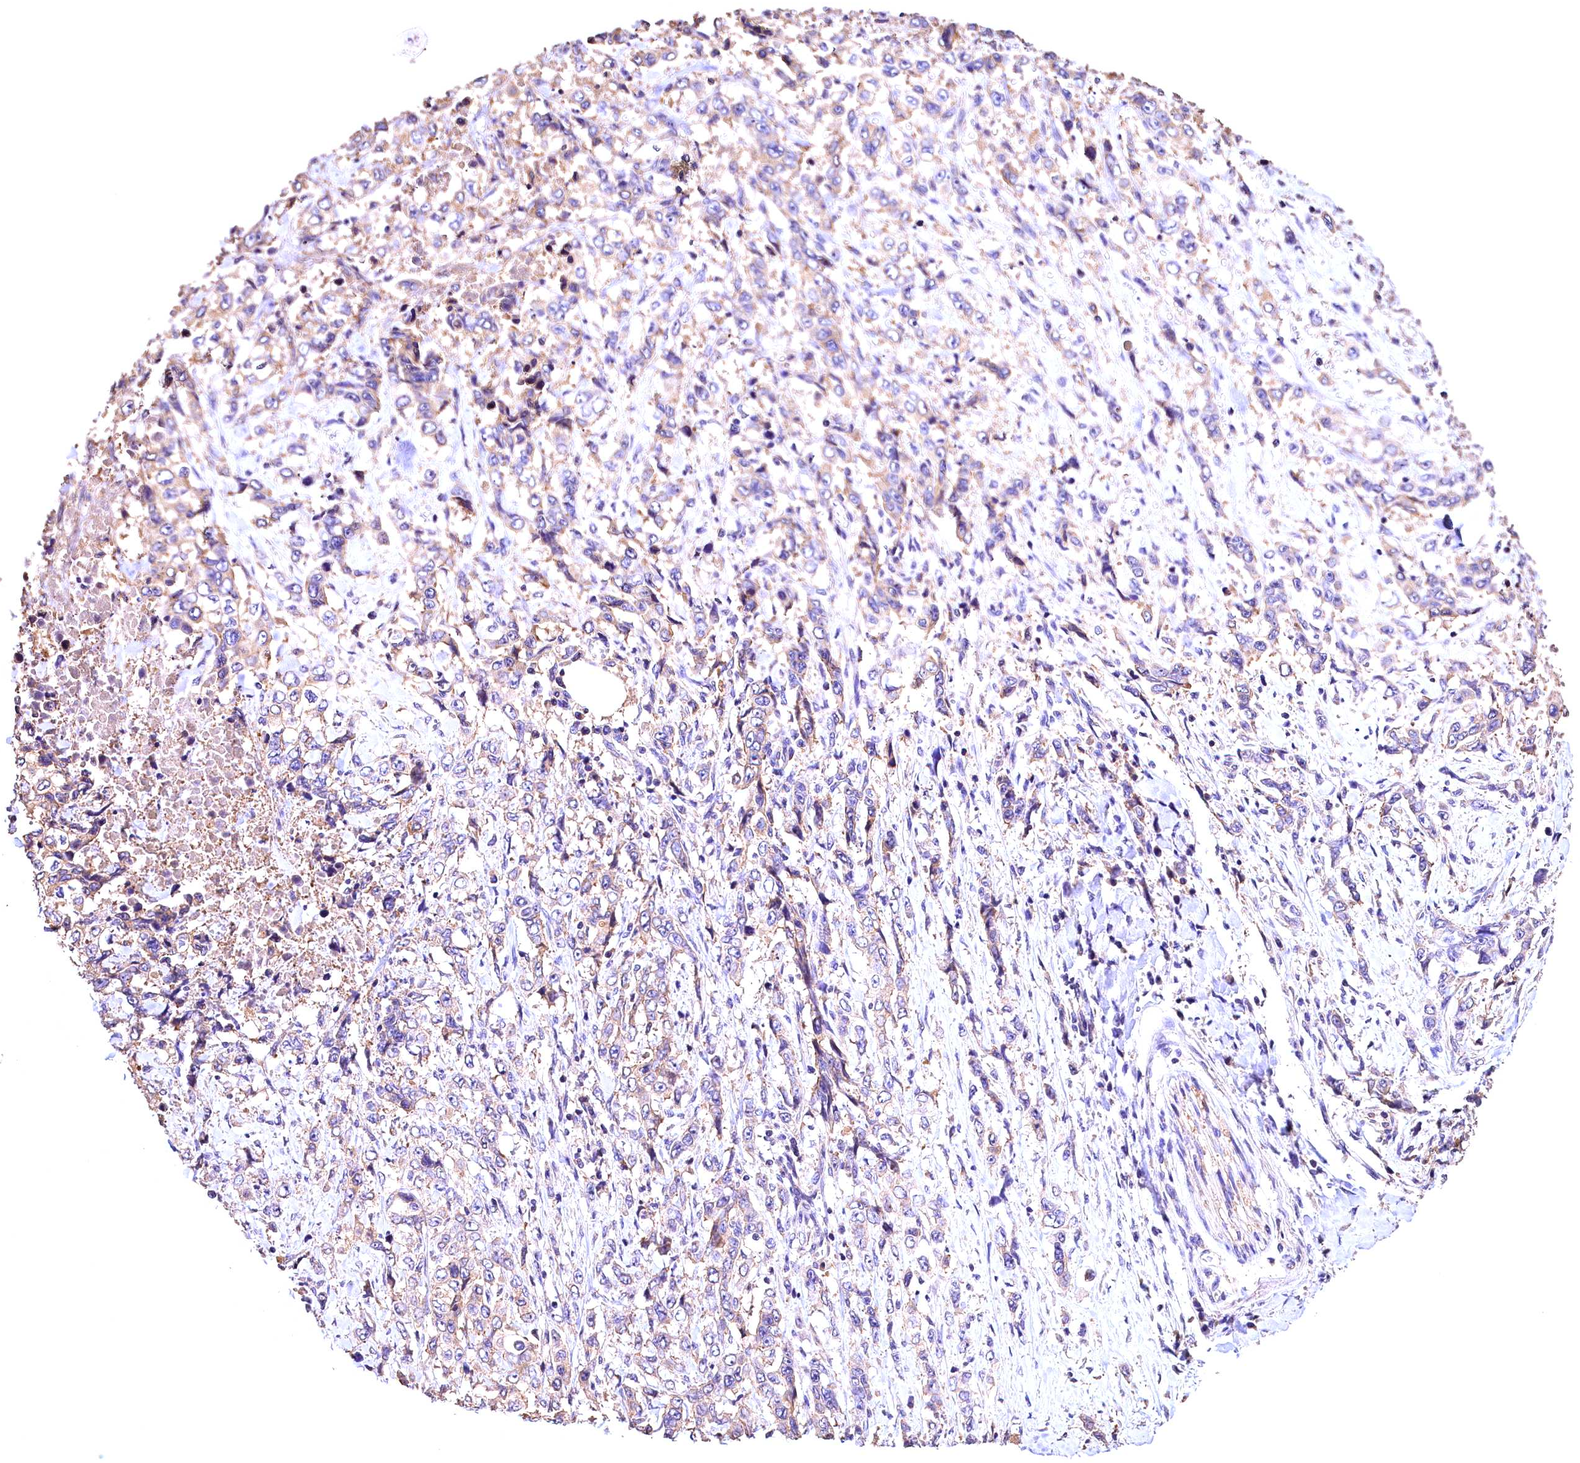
{"staining": {"intensity": "weak", "quantity": "25%-75%", "location": "cytoplasmic/membranous"}, "tissue": "stomach cancer", "cell_type": "Tumor cells", "image_type": "cancer", "snomed": [{"axis": "morphology", "description": "Adenocarcinoma, NOS"}, {"axis": "topography", "description": "Stomach, upper"}], "caption": "The image displays a brown stain indicating the presence of a protein in the cytoplasmic/membranous of tumor cells in stomach adenocarcinoma.", "gene": "OAS3", "patient": {"sex": "male", "age": 62}}